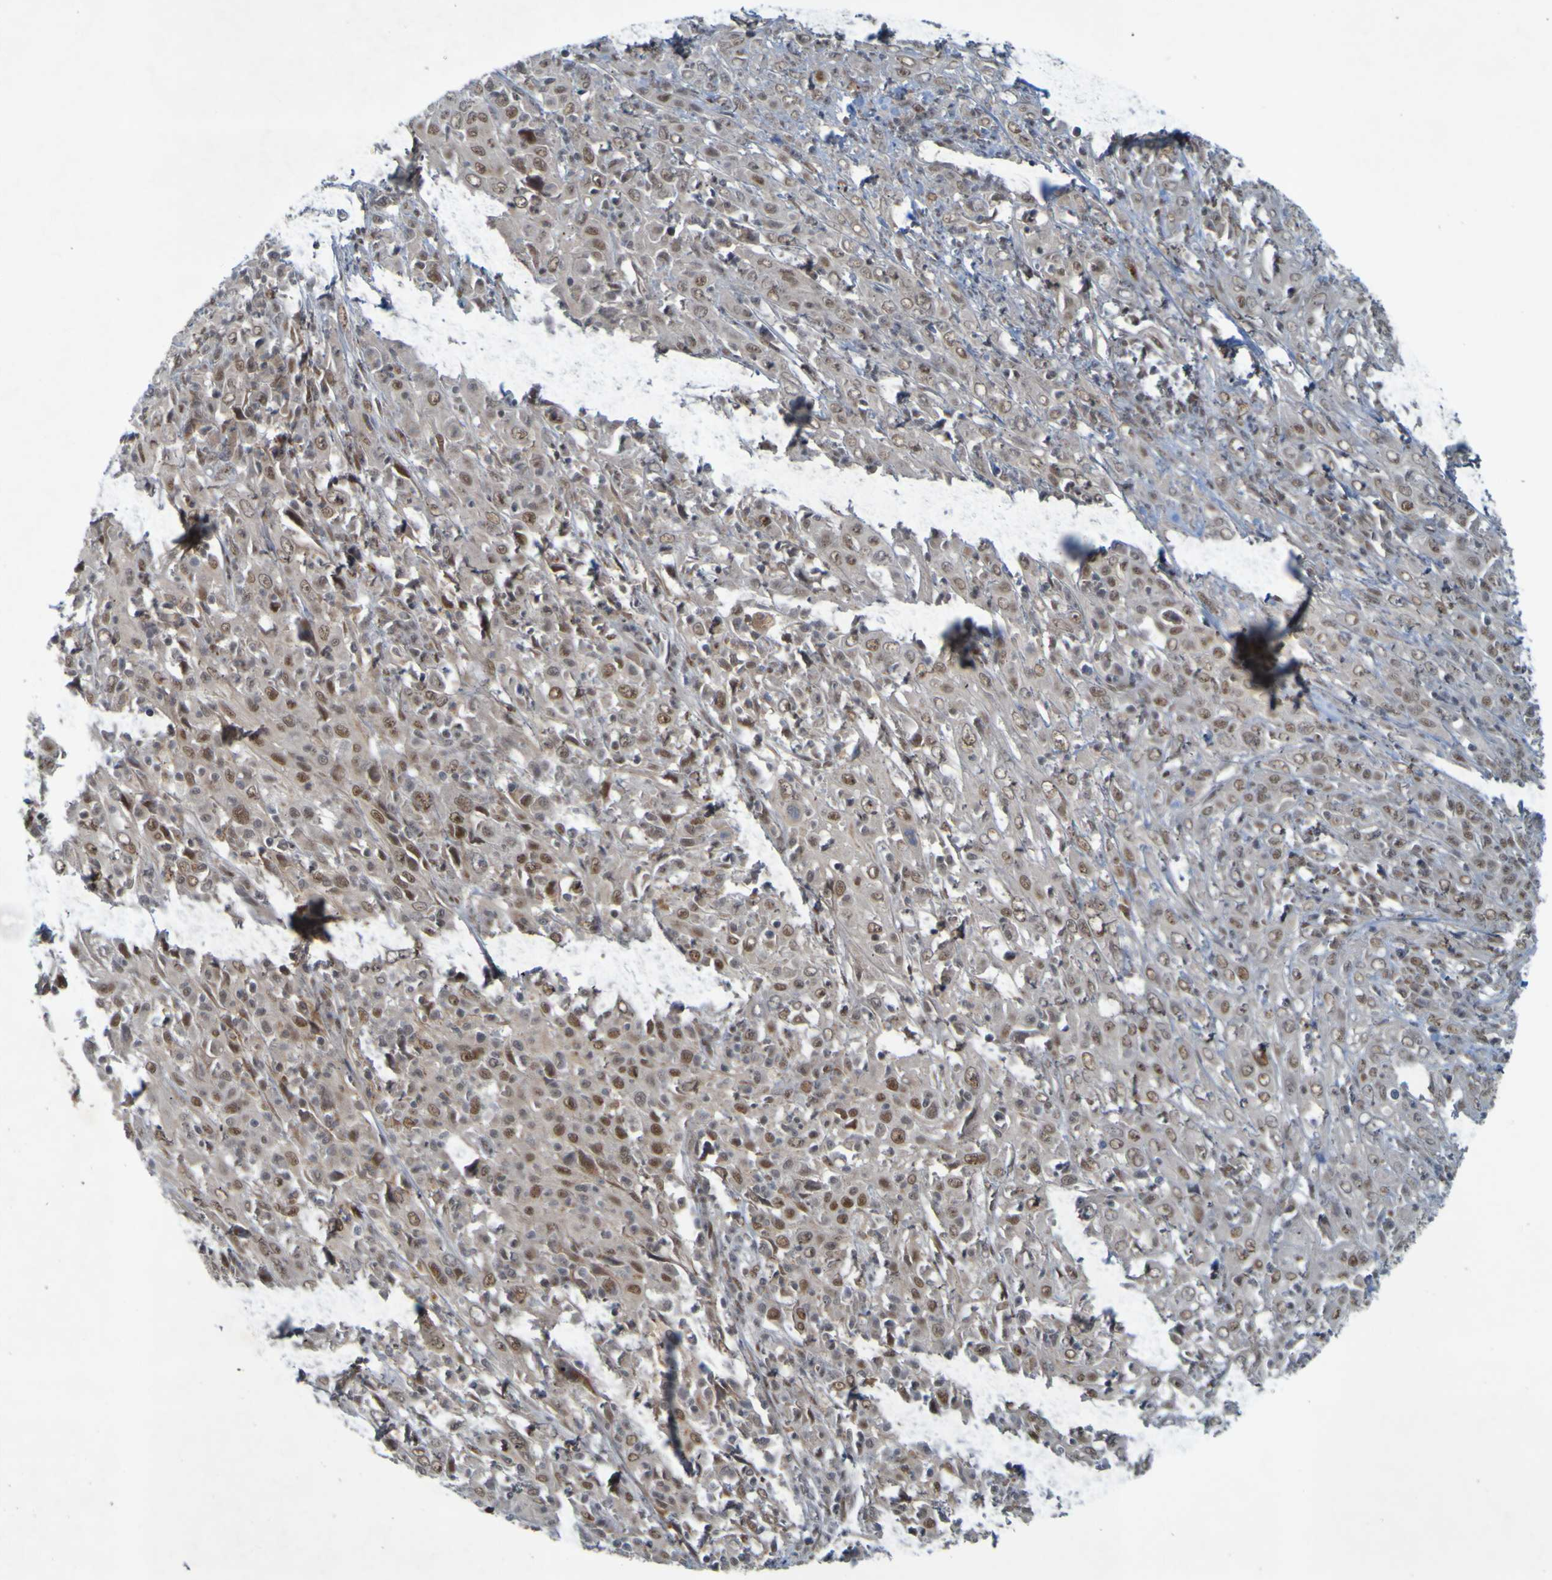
{"staining": {"intensity": "moderate", "quantity": ">75%", "location": "nuclear"}, "tissue": "cervical cancer", "cell_type": "Tumor cells", "image_type": "cancer", "snomed": [{"axis": "morphology", "description": "Squamous cell carcinoma, NOS"}, {"axis": "topography", "description": "Cervix"}], "caption": "Moderate nuclear protein positivity is present in approximately >75% of tumor cells in cervical squamous cell carcinoma. Using DAB (brown) and hematoxylin (blue) stains, captured at high magnification using brightfield microscopy.", "gene": "MCPH1", "patient": {"sex": "female", "age": 46}}